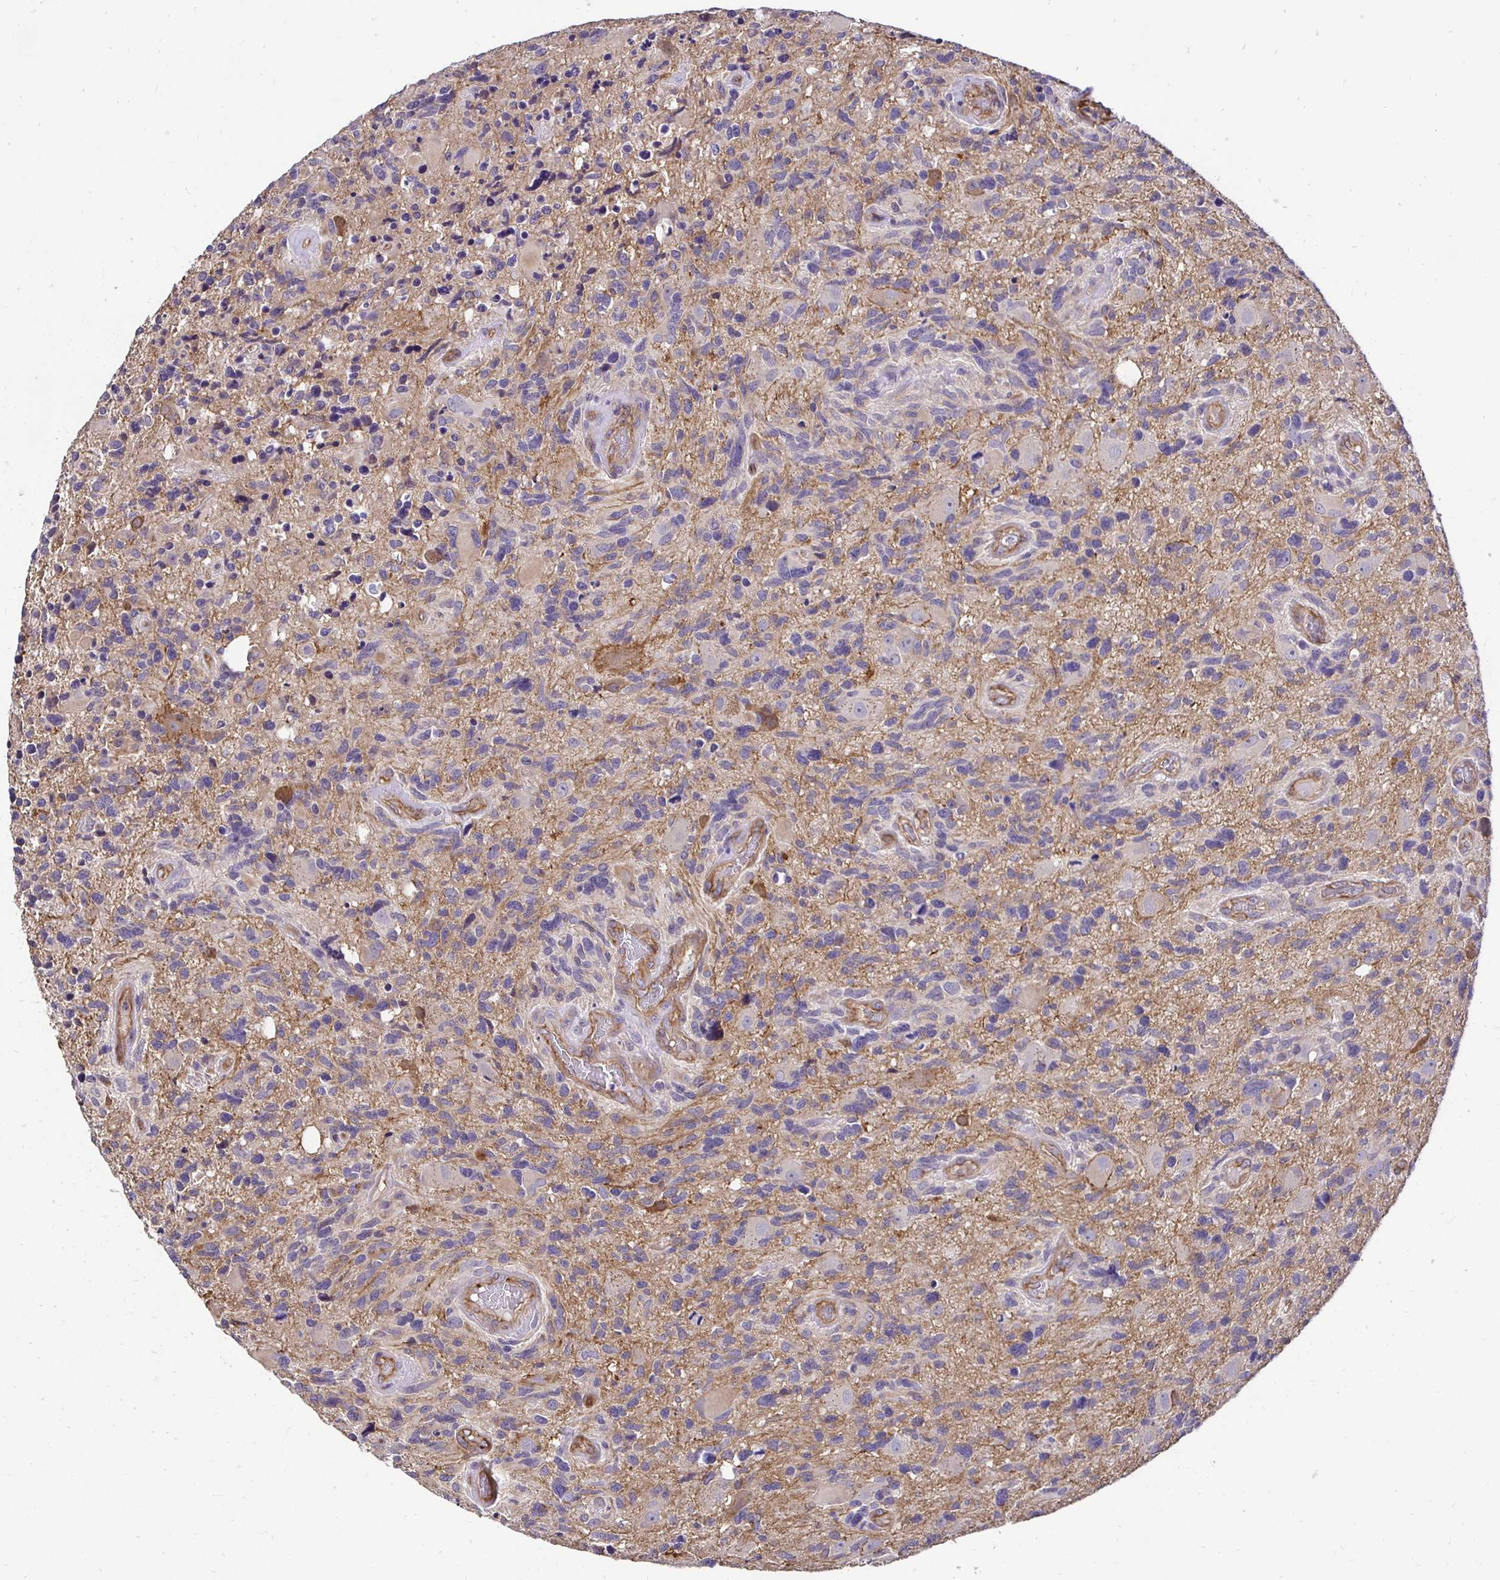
{"staining": {"intensity": "weak", "quantity": "<25%", "location": "cytoplasmic/membranous"}, "tissue": "glioma", "cell_type": "Tumor cells", "image_type": "cancer", "snomed": [{"axis": "morphology", "description": "Glioma, malignant, High grade"}, {"axis": "topography", "description": "Brain"}], "caption": "Tumor cells are negative for brown protein staining in malignant high-grade glioma.", "gene": "SLC9A1", "patient": {"sex": "male", "age": 49}}